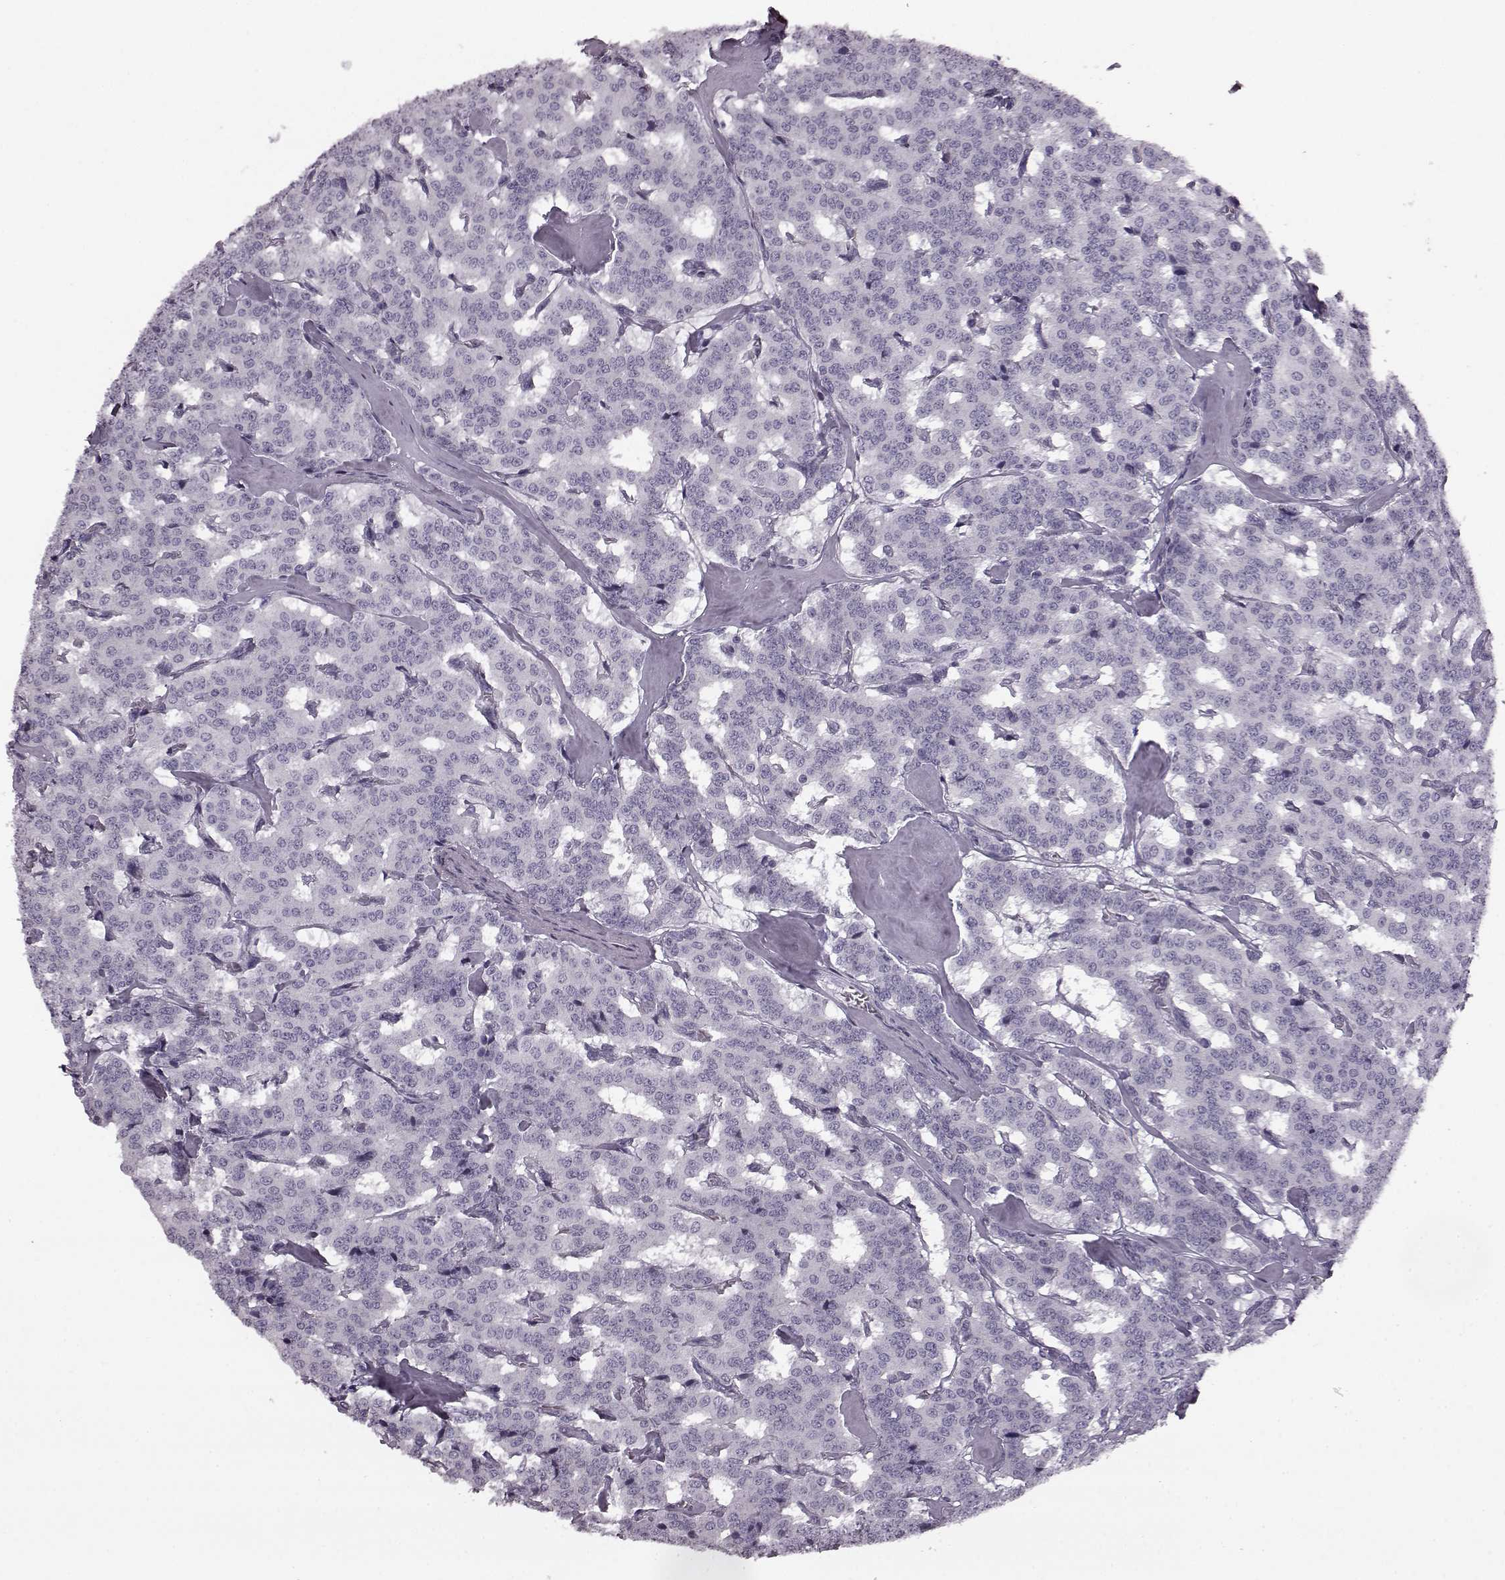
{"staining": {"intensity": "negative", "quantity": "none", "location": "none"}, "tissue": "carcinoid", "cell_type": "Tumor cells", "image_type": "cancer", "snomed": [{"axis": "morphology", "description": "Carcinoid, malignant, NOS"}, {"axis": "topography", "description": "Lung"}], "caption": "The histopathology image exhibits no significant staining in tumor cells of carcinoid (malignant). Nuclei are stained in blue.", "gene": "PRPH2", "patient": {"sex": "female", "age": 46}}